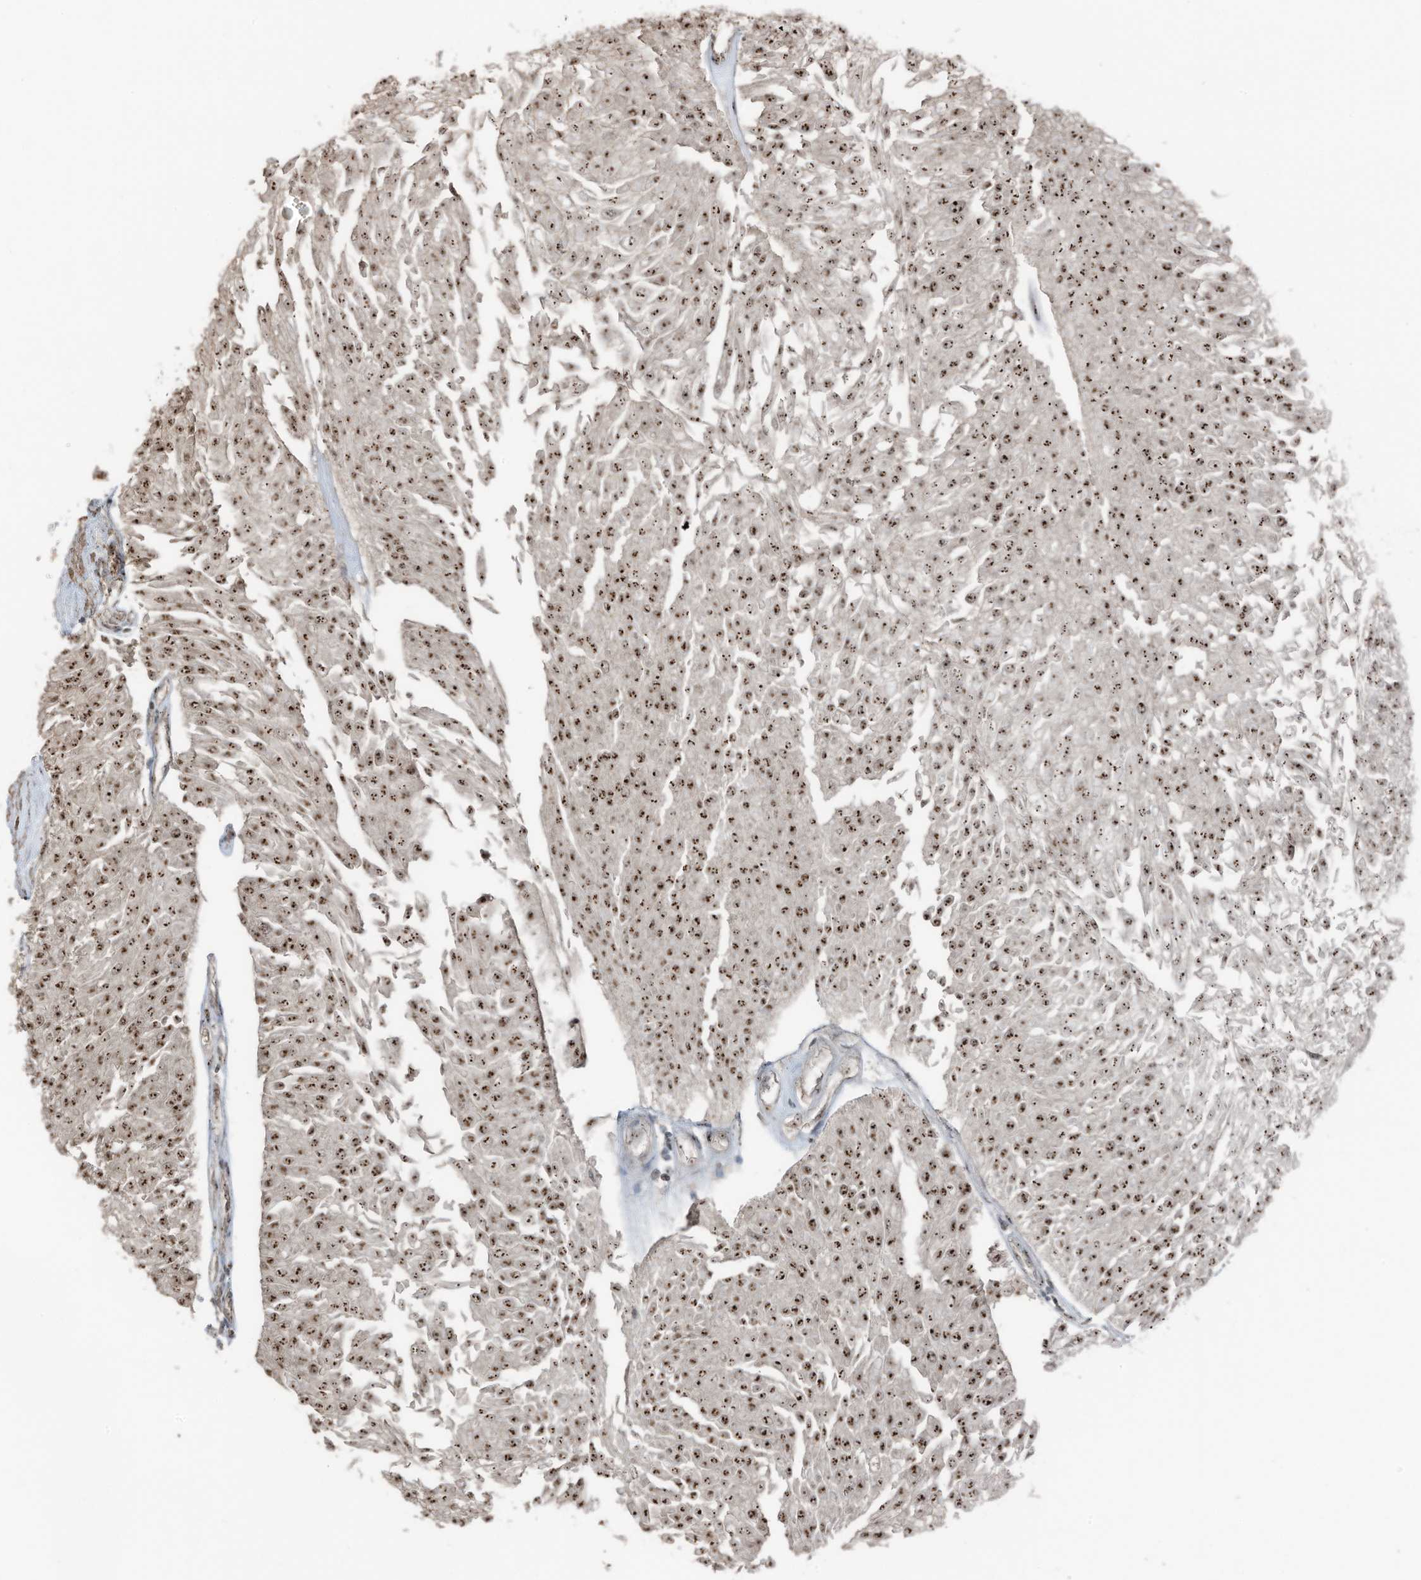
{"staining": {"intensity": "moderate", "quantity": ">75%", "location": "nuclear"}, "tissue": "urothelial cancer", "cell_type": "Tumor cells", "image_type": "cancer", "snomed": [{"axis": "morphology", "description": "Urothelial carcinoma, Low grade"}, {"axis": "topography", "description": "Urinary bladder"}], "caption": "The immunohistochemical stain highlights moderate nuclear staining in tumor cells of low-grade urothelial carcinoma tissue. (DAB (3,3'-diaminobenzidine) IHC with brightfield microscopy, high magnification).", "gene": "UTP3", "patient": {"sex": "male", "age": 67}}